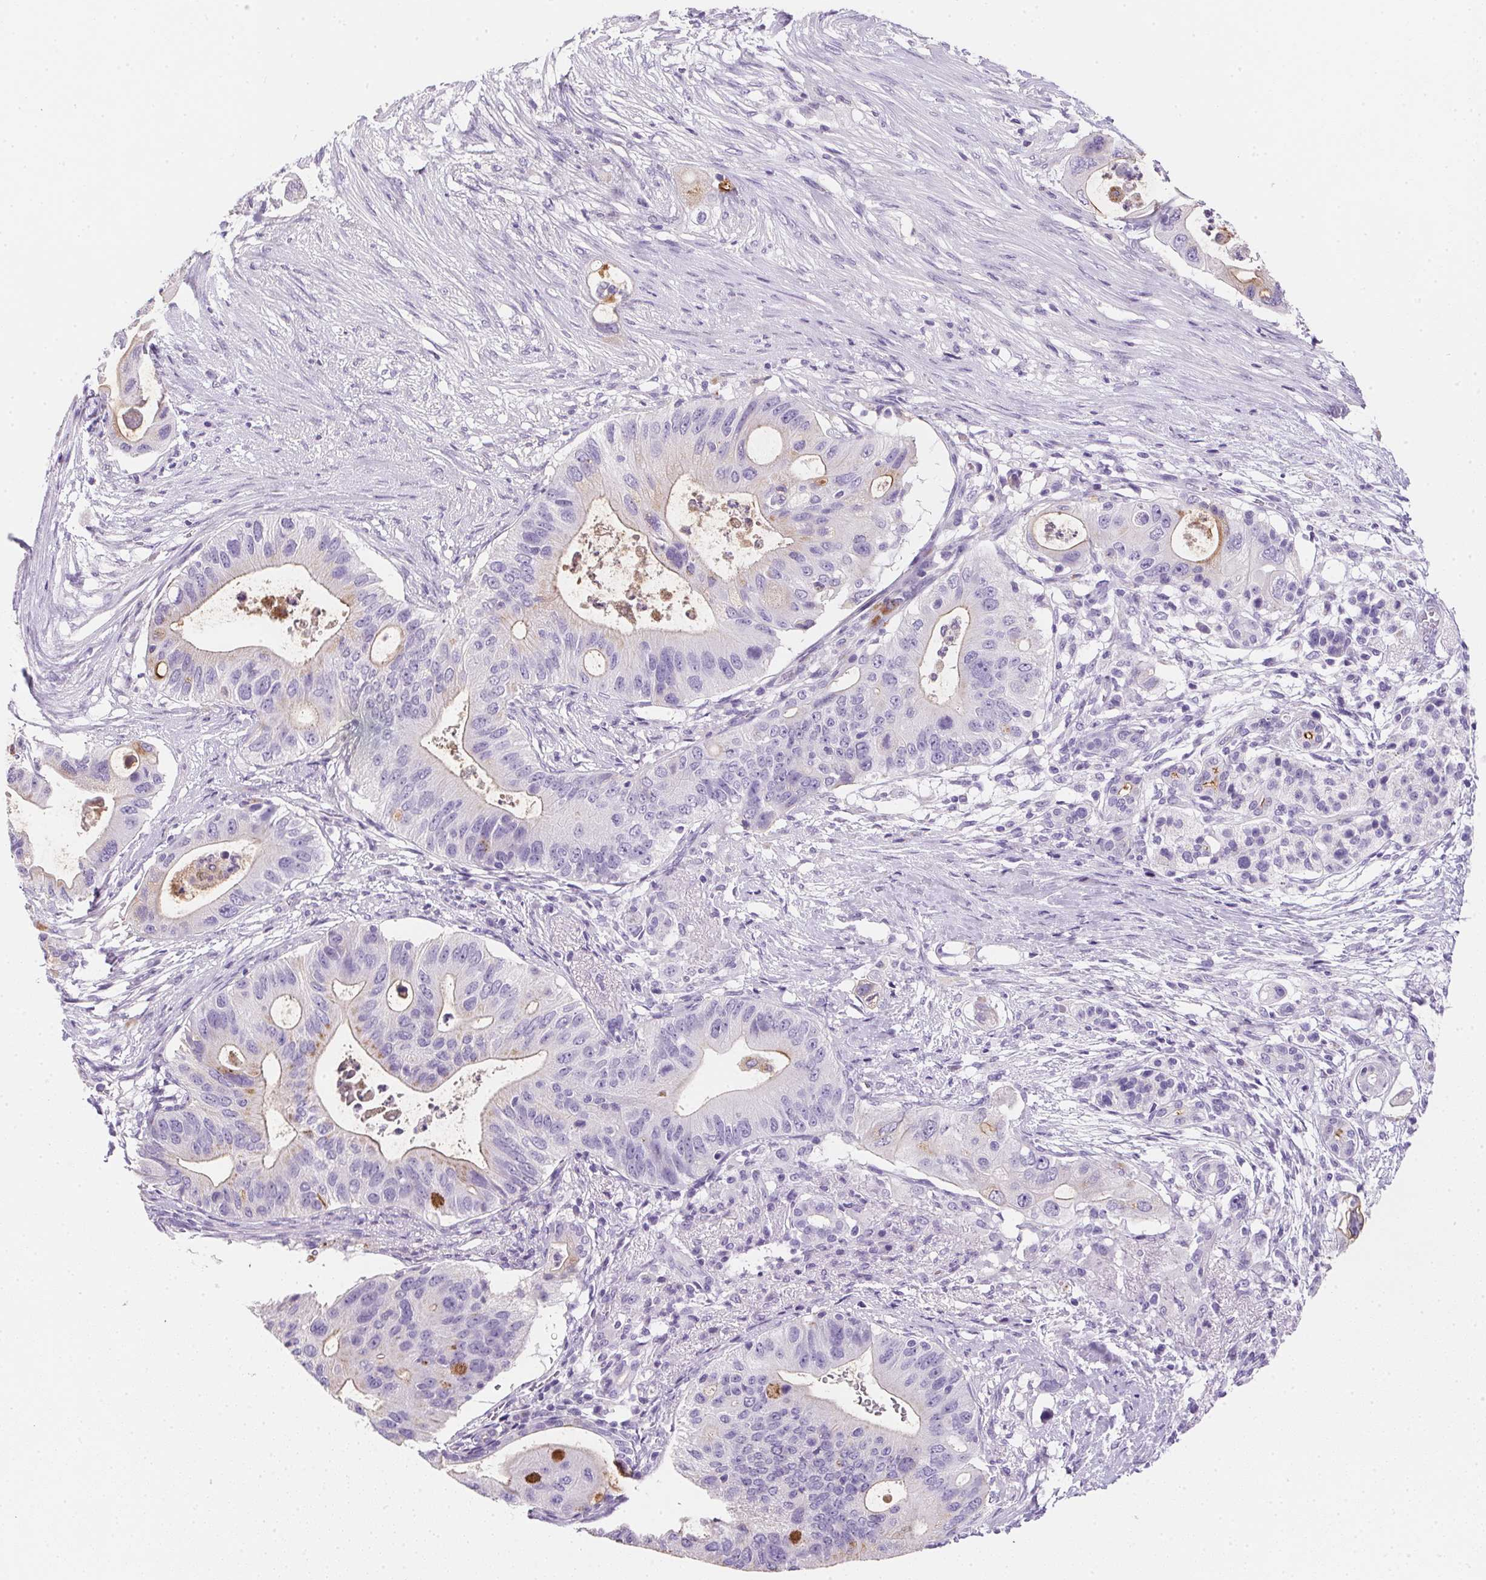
{"staining": {"intensity": "weak", "quantity": "<25%", "location": "cytoplasmic/membranous"}, "tissue": "pancreatic cancer", "cell_type": "Tumor cells", "image_type": "cancer", "snomed": [{"axis": "morphology", "description": "Adenocarcinoma, NOS"}, {"axis": "topography", "description": "Pancreas"}], "caption": "Tumor cells show no significant positivity in adenocarcinoma (pancreatic).", "gene": "AQP5", "patient": {"sex": "female", "age": 72}}